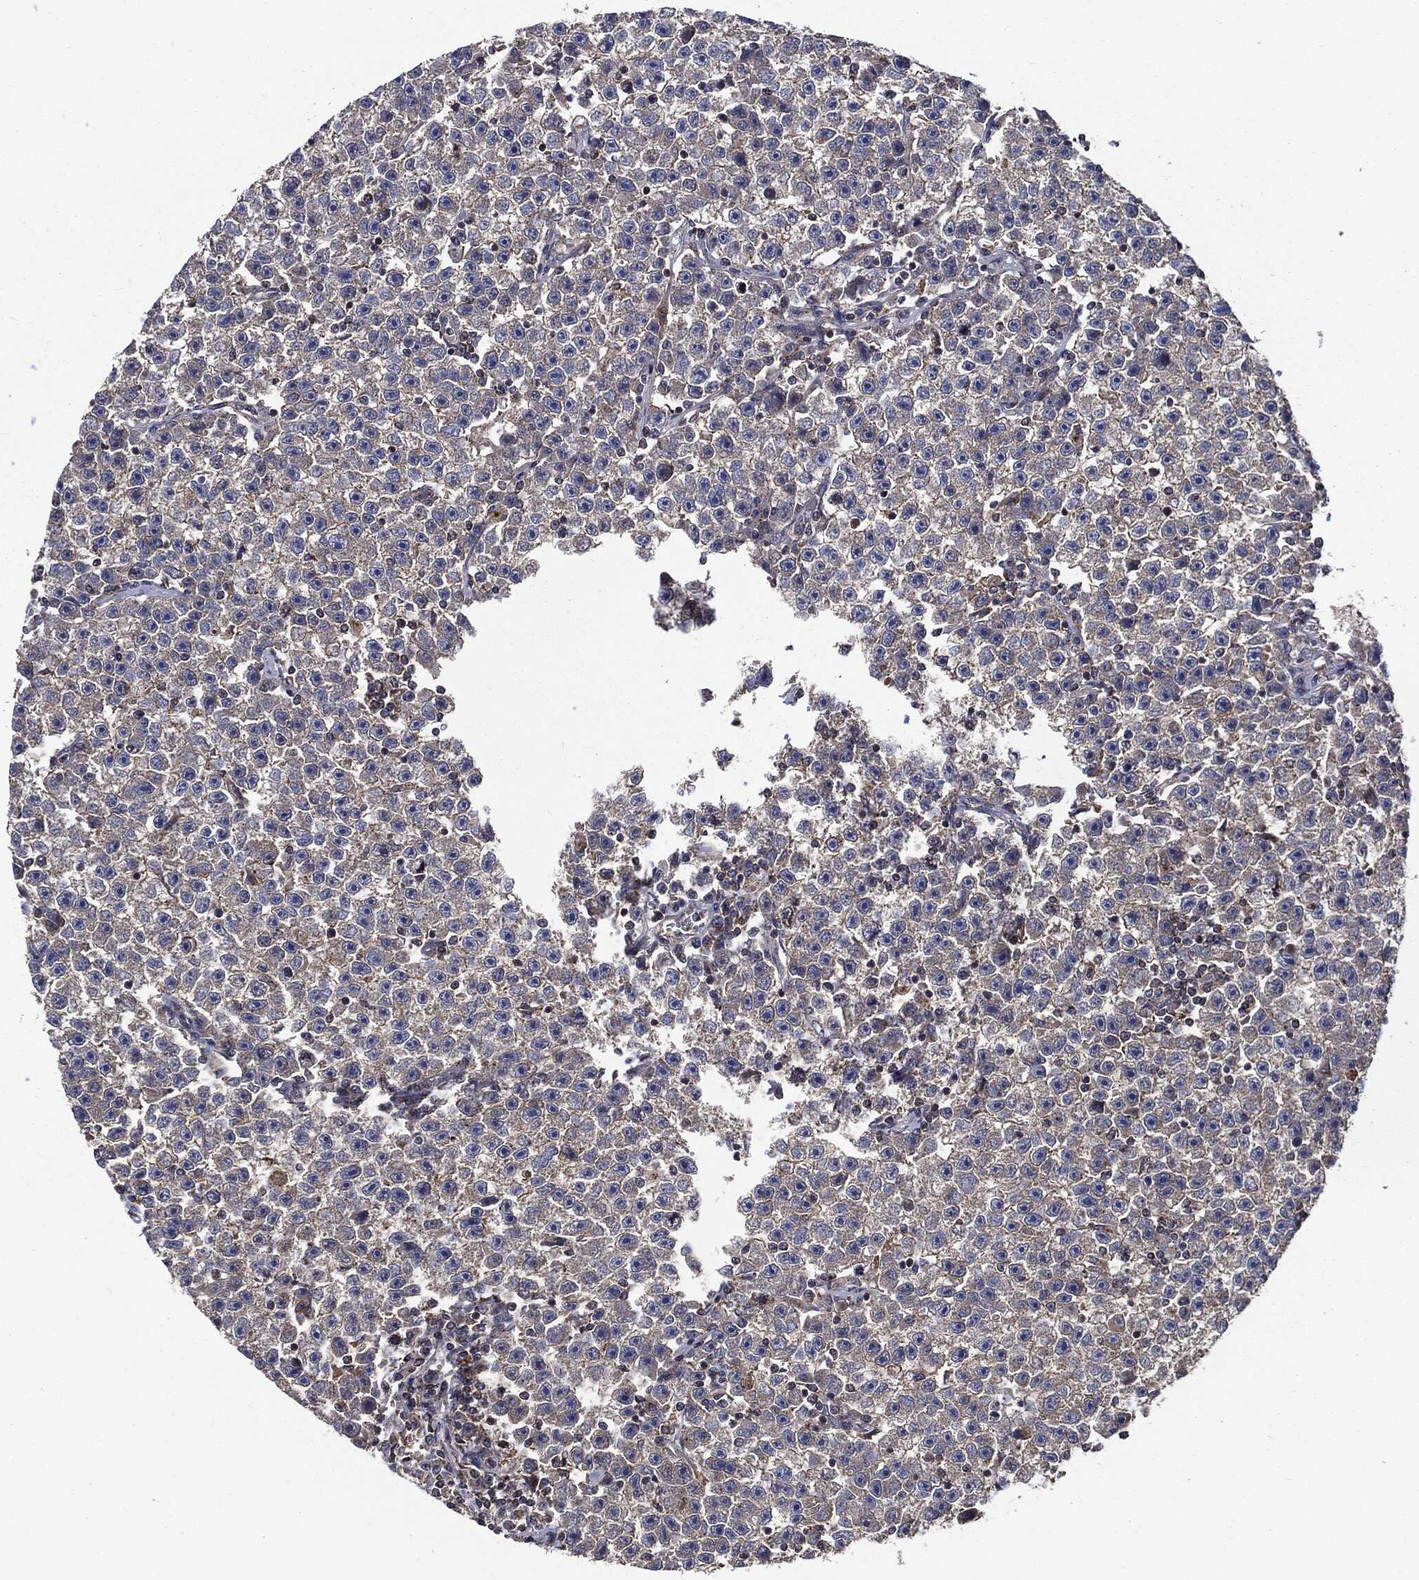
{"staining": {"intensity": "weak", "quantity": "25%-75%", "location": "cytoplasmic/membranous"}, "tissue": "testis cancer", "cell_type": "Tumor cells", "image_type": "cancer", "snomed": [{"axis": "morphology", "description": "Seminoma, NOS"}, {"axis": "topography", "description": "Testis"}], "caption": "The photomicrograph demonstrates a brown stain indicating the presence of a protein in the cytoplasmic/membranous of tumor cells in testis seminoma. (Stains: DAB in brown, nuclei in blue, Microscopy: brightfield microscopy at high magnification).", "gene": "PDCD6IP", "patient": {"sex": "male", "age": 22}}